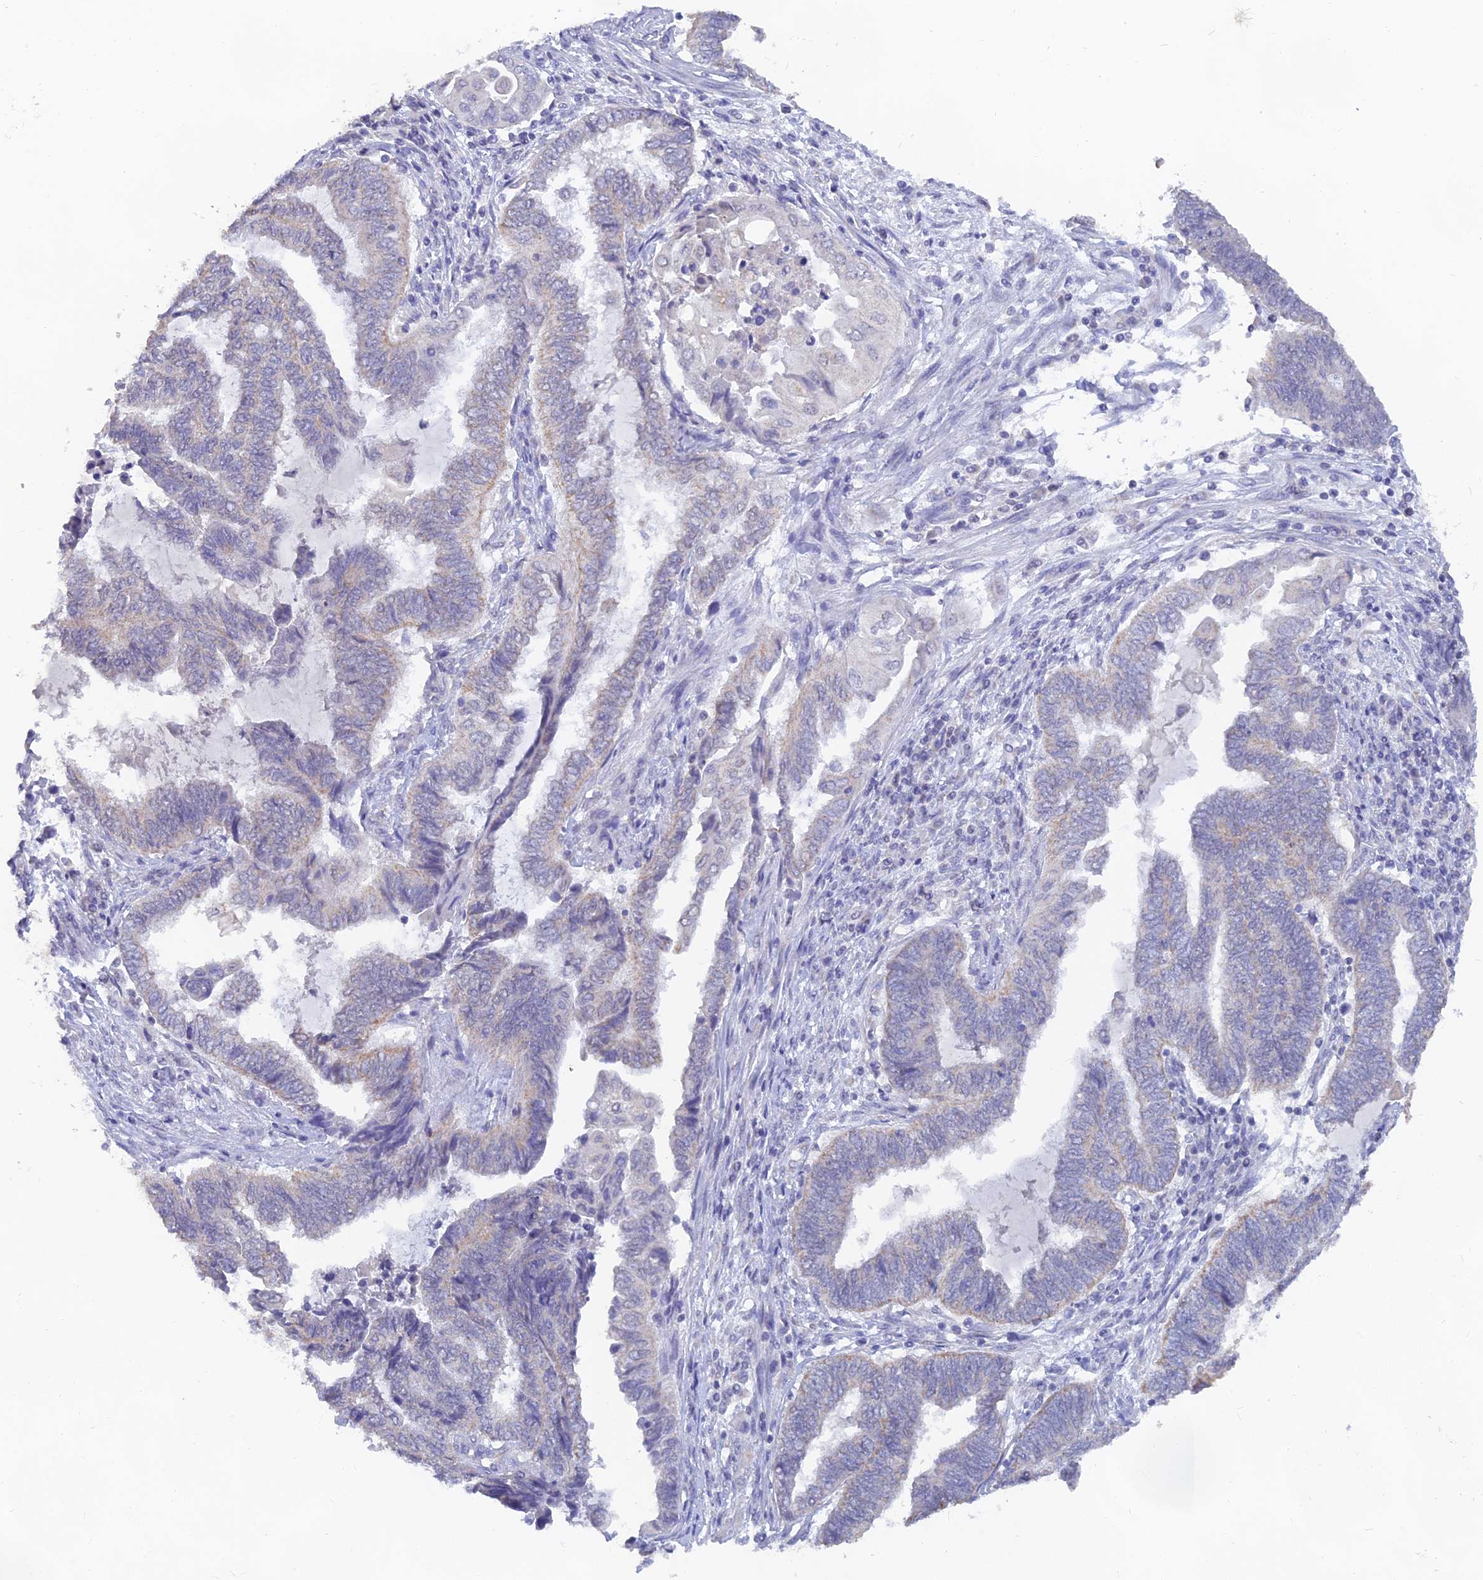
{"staining": {"intensity": "weak", "quantity": "<25%", "location": "cytoplasmic/membranous"}, "tissue": "endometrial cancer", "cell_type": "Tumor cells", "image_type": "cancer", "snomed": [{"axis": "morphology", "description": "Adenocarcinoma, NOS"}, {"axis": "topography", "description": "Uterus"}, {"axis": "topography", "description": "Endometrium"}], "caption": "Endometrial adenocarcinoma stained for a protein using immunohistochemistry (IHC) exhibits no staining tumor cells.", "gene": "LRIF1", "patient": {"sex": "female", "age": 70}}